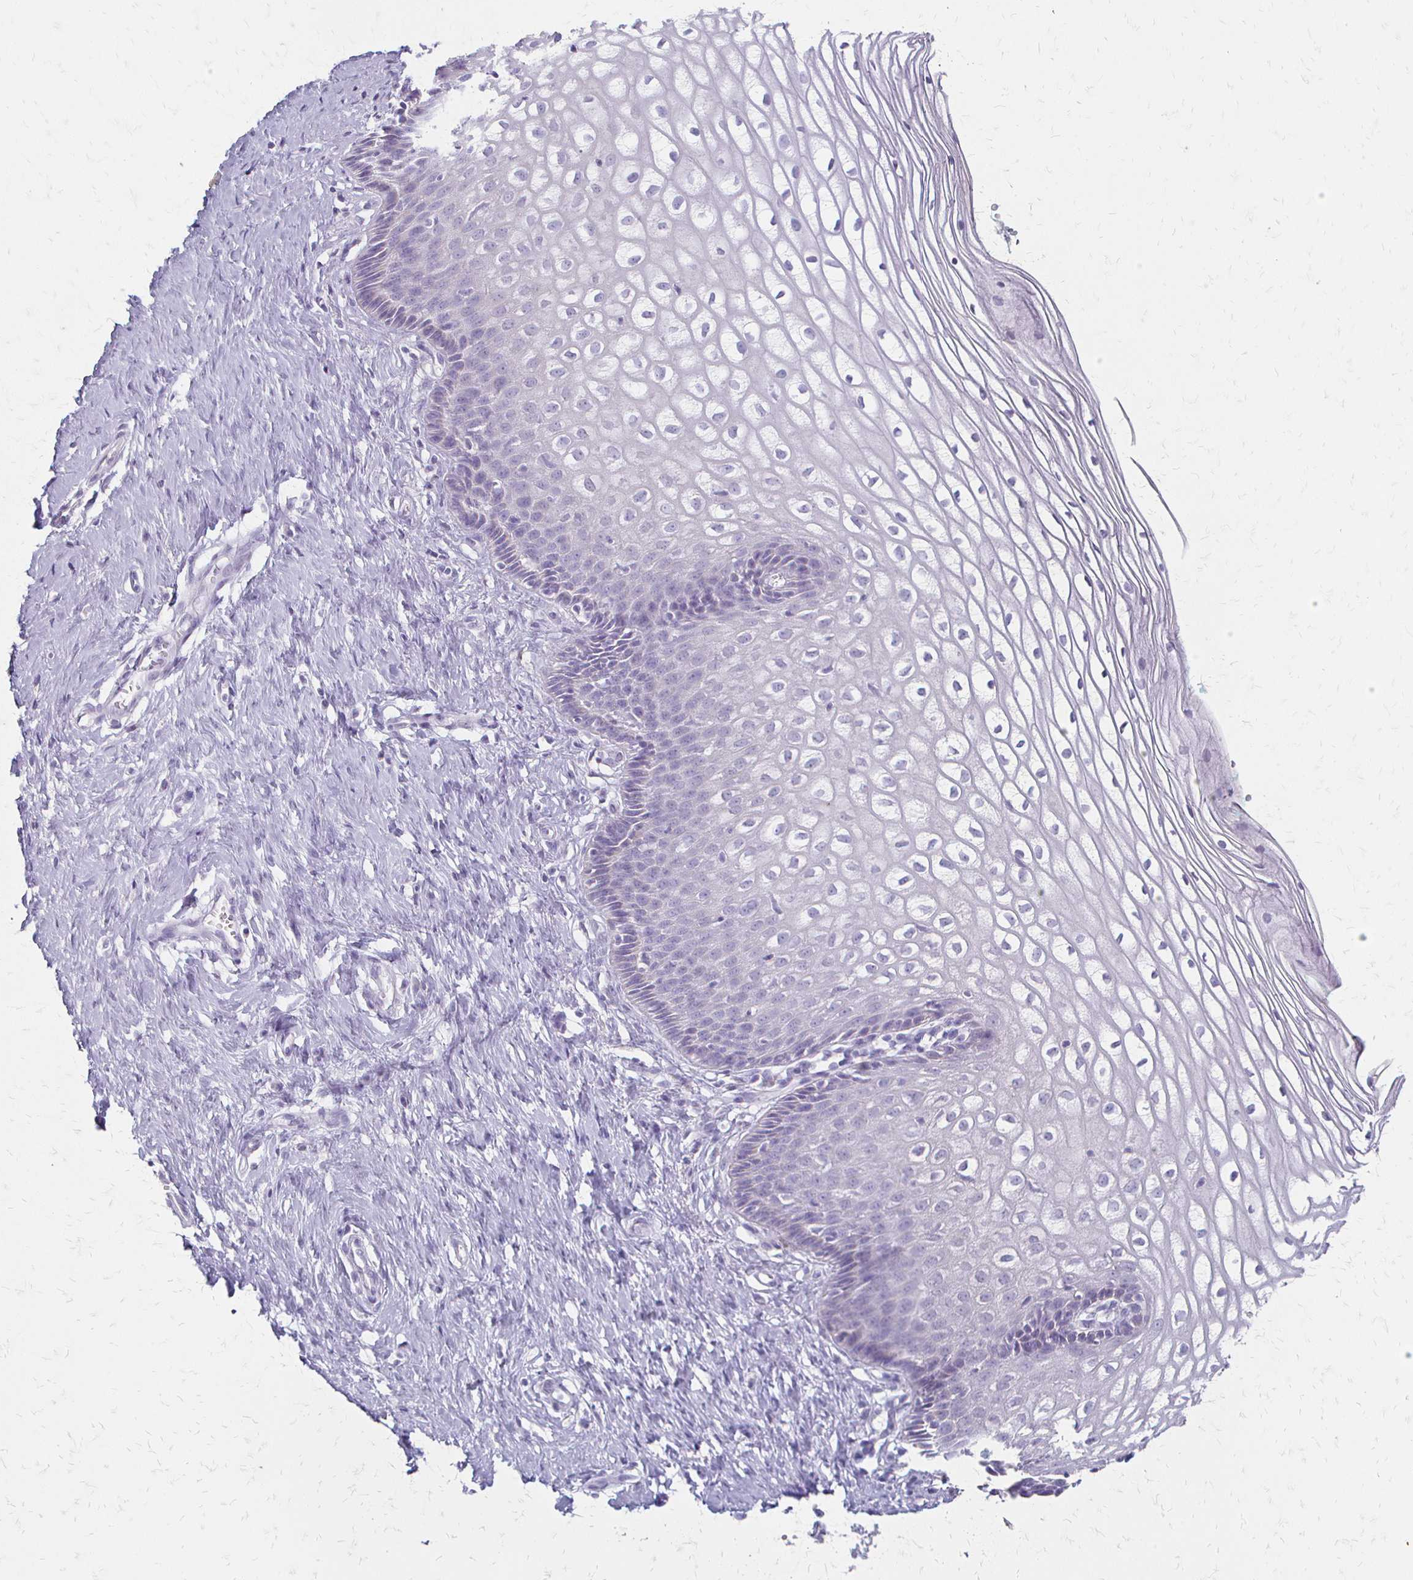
{"staining": {"intensity": "negative", "quantity": "none", "location": "none"}, "tissue": "cervix", "cell_type": "Glandular cells", "image_type": "normal", "snomed": [{"axis": "morphology", "description": "Normal tissue, NOS"}, {"axis": "topography", "description": "Cervix"}], "caption": "IHC photomicrograph of normal human cervix stained for a protein (brown), which reveals no expression in glandular cells.", "gene": "ACP5", "patient": {"sex": "female", "age": 36}}